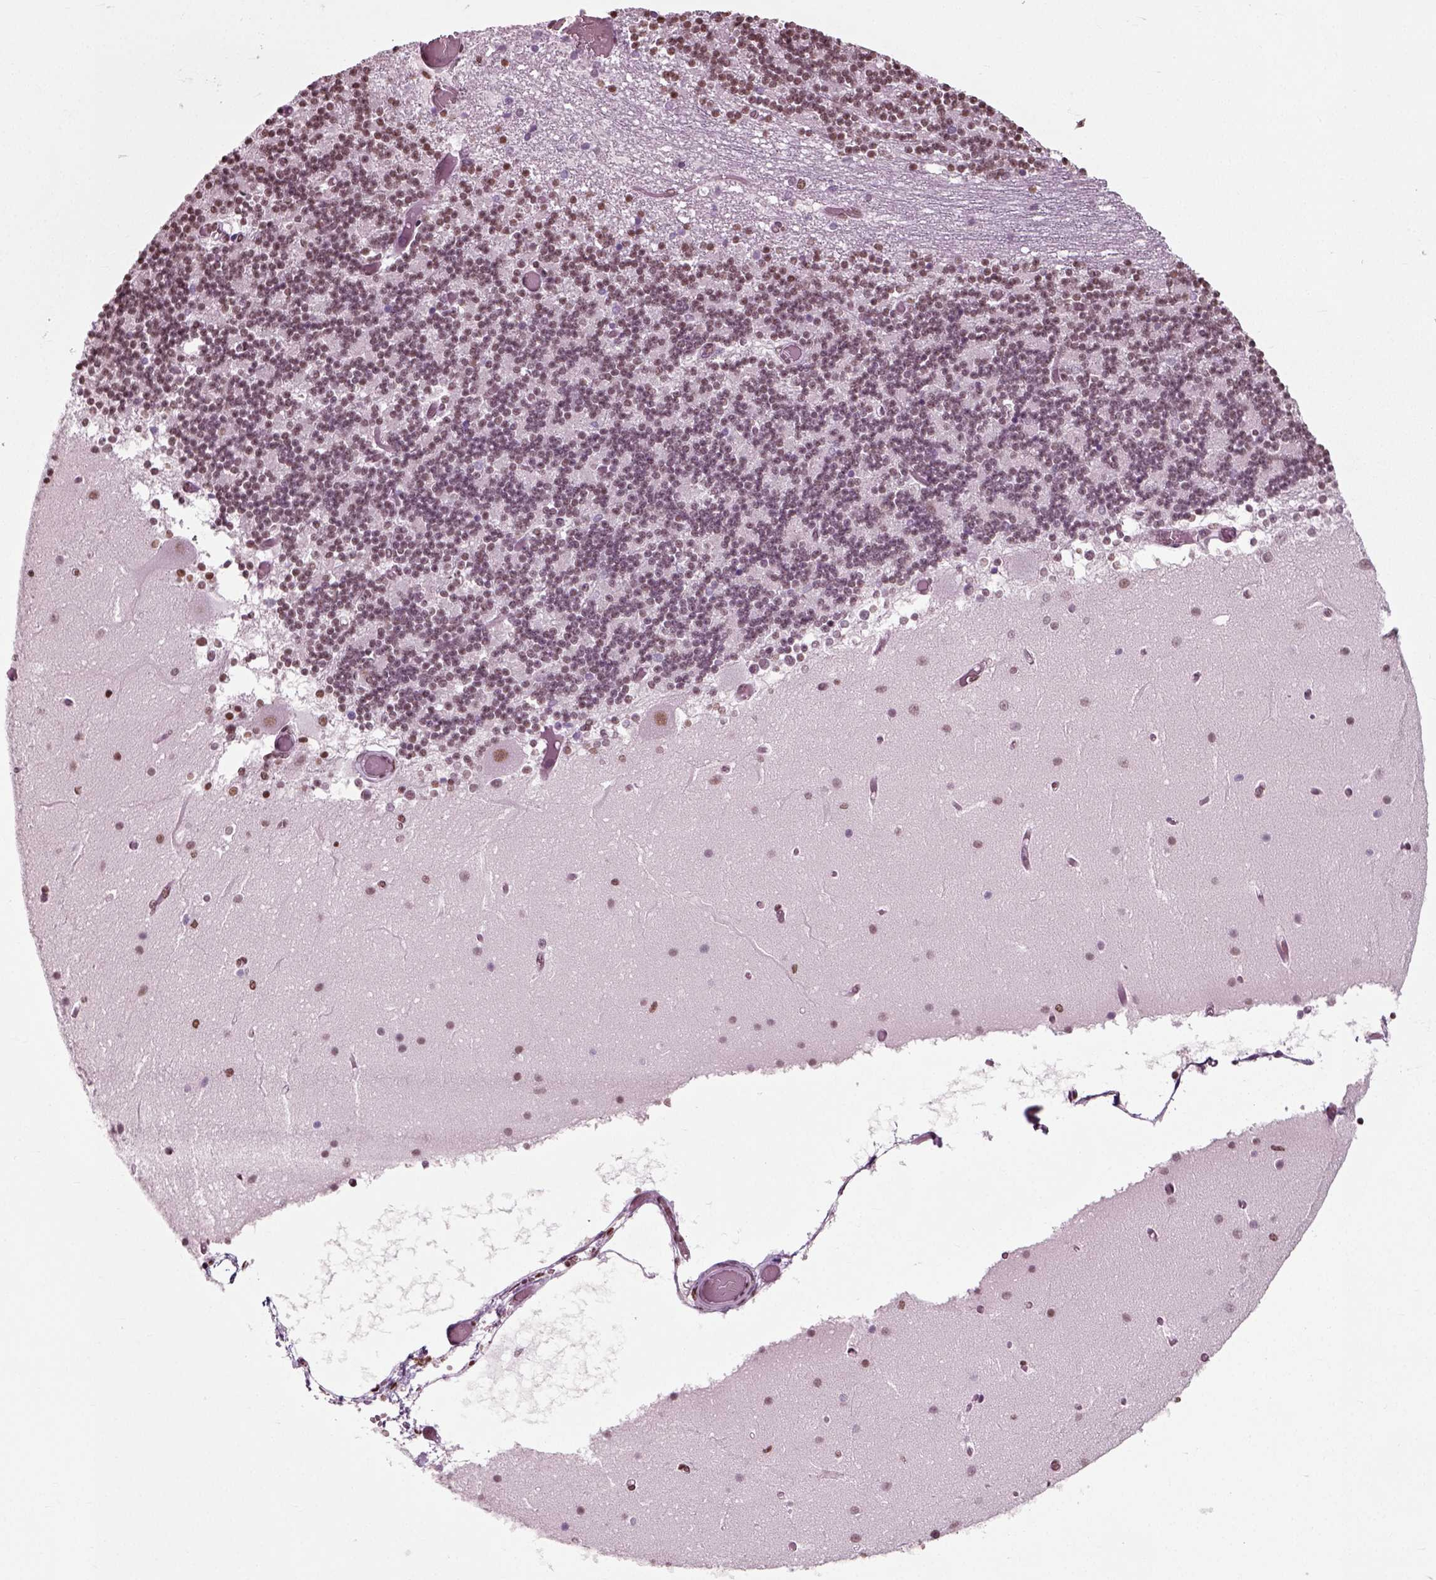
{"staining": {"intensity": "moderate", "quantity": "<25%", "location": "nuclear"}, "tissue": "cerebellum", "cell_type": "Cells in granular layer", "image_type": "normal", "snomed": [{"axis": "morphology", "description": "Normal tissue, NOS"}, {"axis": "topography", "description": "Cerebellum"}], "caption": "Protein staining of normal cerebellum exhibits moderate nuclear staining in about <25% of cells in granular layer. (DAB (3,3'-diaminobenzidine) IHC, brown staining for protein, blue staining for nuclei).", "gene": "POLR1H", "patient": {"sex": "female", "age": 28}}